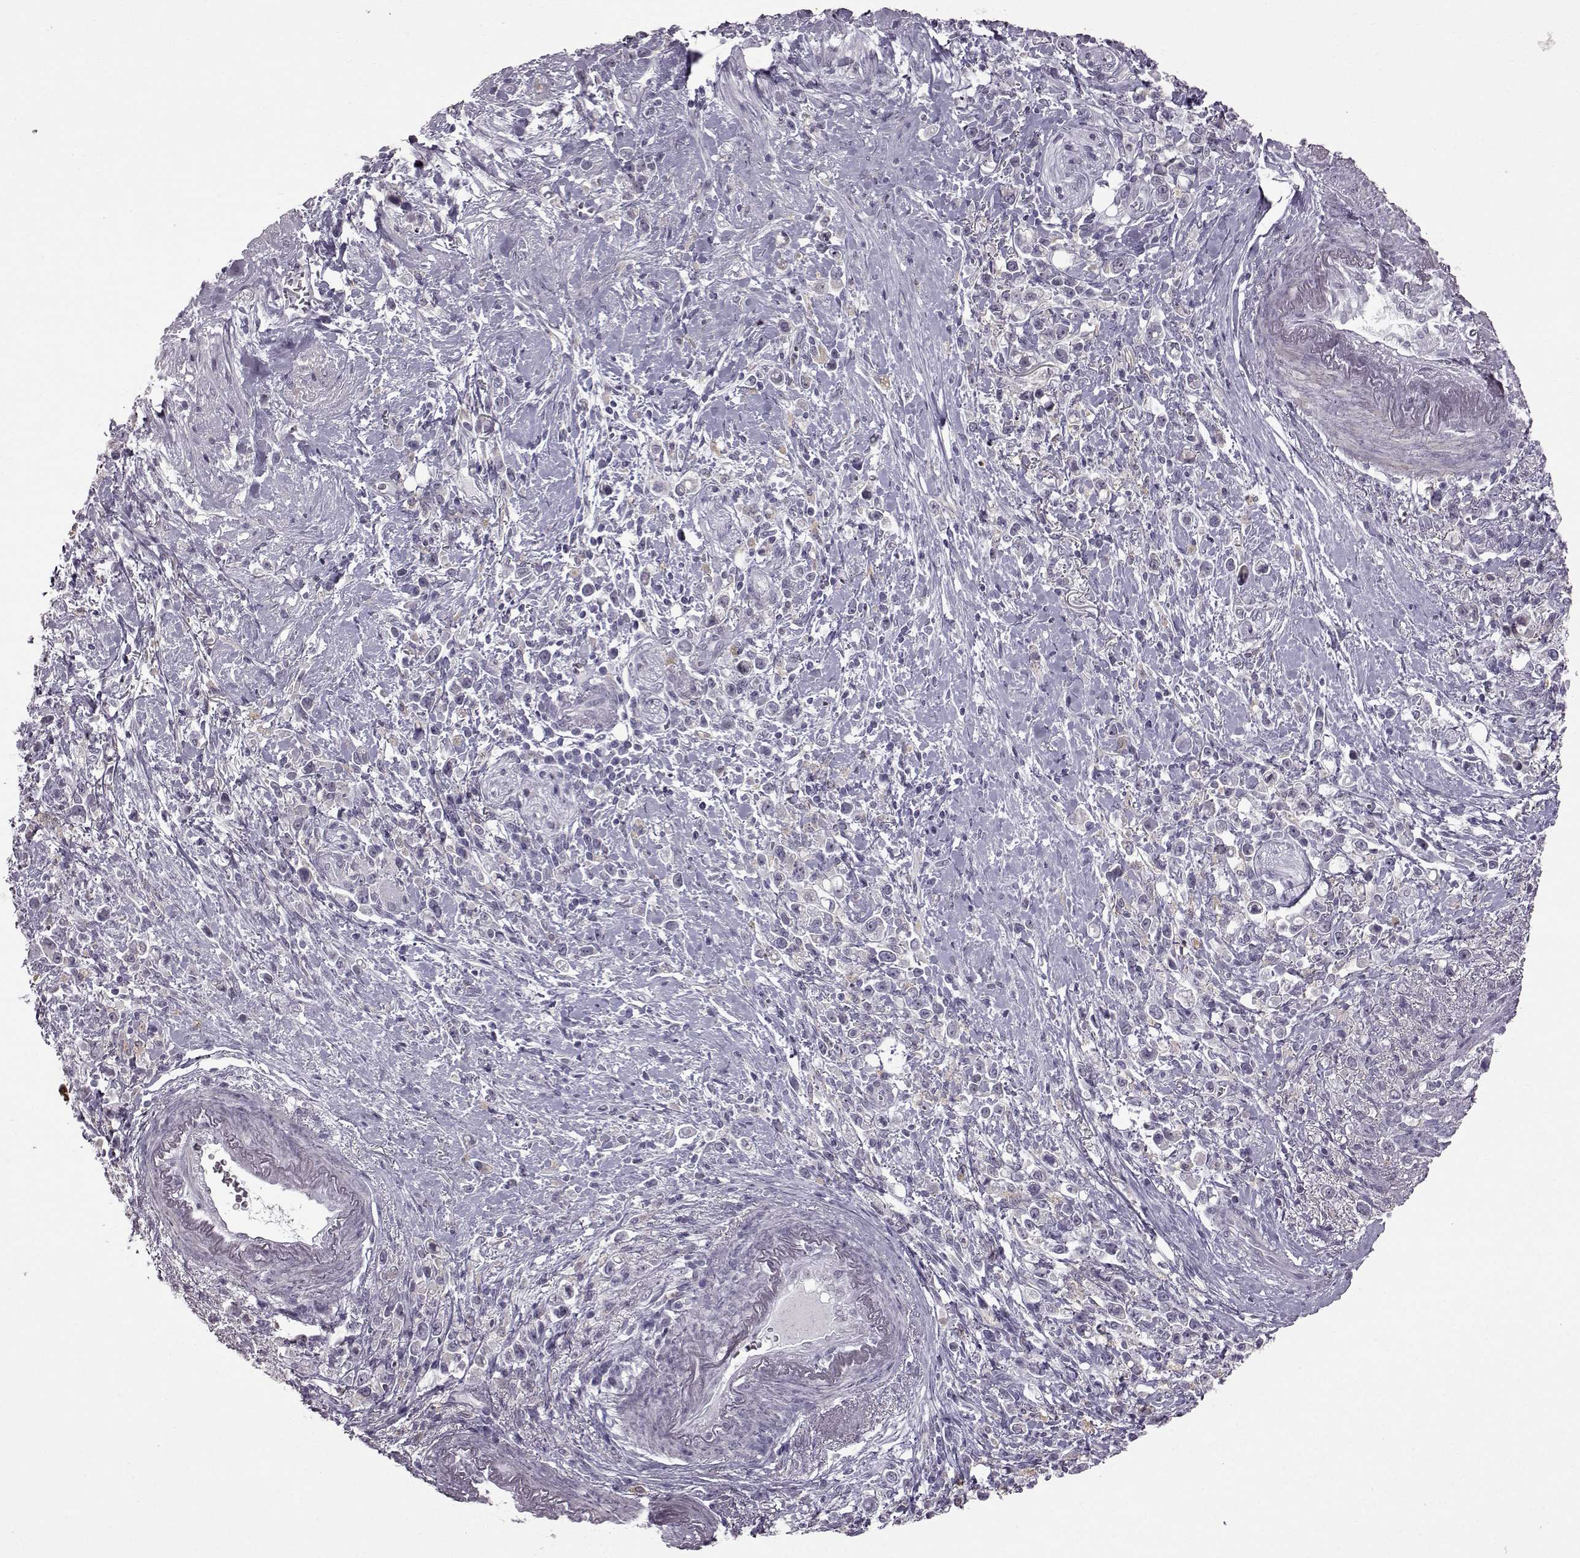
{"staining": {"intensity": "negative", "quantity": "none", "location": "none"}, "tissue": "stomach cancer", "cell_type": "Tumor cells", "image_type": "cancer", "snomed": [{"axis": "morphology", "description": "Adenocarcinoma, NOS"}, {"axis": "topography", "description": "Stomach"}], "caption": "Histopathology image shows no significant protein expression in tumor cells of stomach cancer (adenocarcinoma). The staining was performed using DAB (3,3'-diaminobenzidine) to visualize the protein expression in brown, while the nuclei were stained in blue with hematoxylin (Magnification: 20x).", "gene": "SLC28A2", "patient": {"sex": "male", "age": 63}}